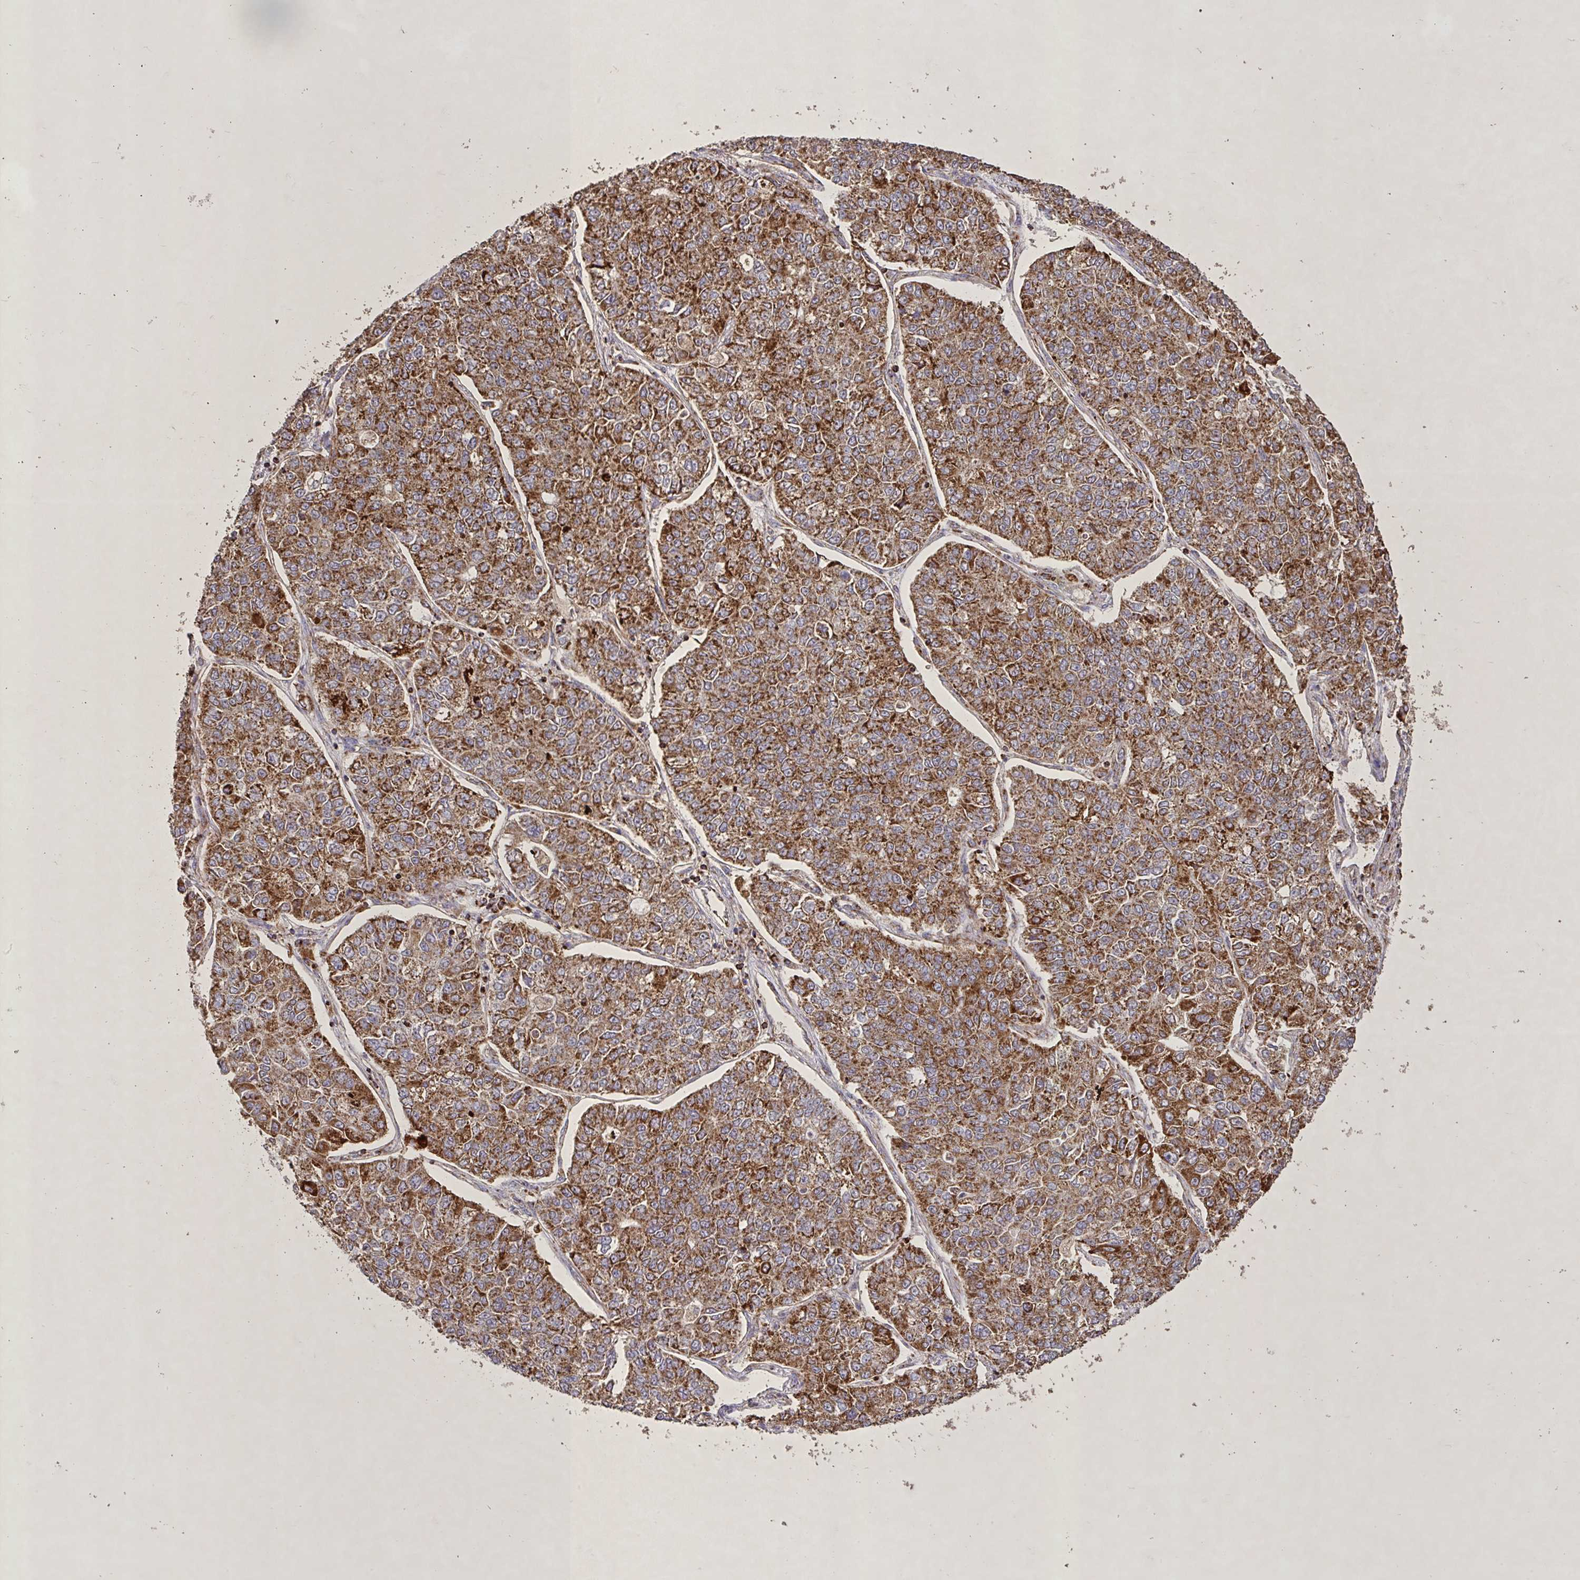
{"staining": {"intensity": "moderate", "quantity": ">75%", "location": "cytoplasmic/membranous"}, "tissue": "lung cancer", "cell_type": "Tumor cells", "image_type": "cancer", "snomed": [{"axis": "morphology", "description": "Adenocarcinoma, NOS"}, {"axis": "topography", "description": "Lung"}], "caption": "A brown stain highlights moderate cytoplasmic/membranous positivity of a protein in human lung adenocarcinoma tumor cells.", "gene": "AGK", "patient": {"sex": "male", "age": 49}}